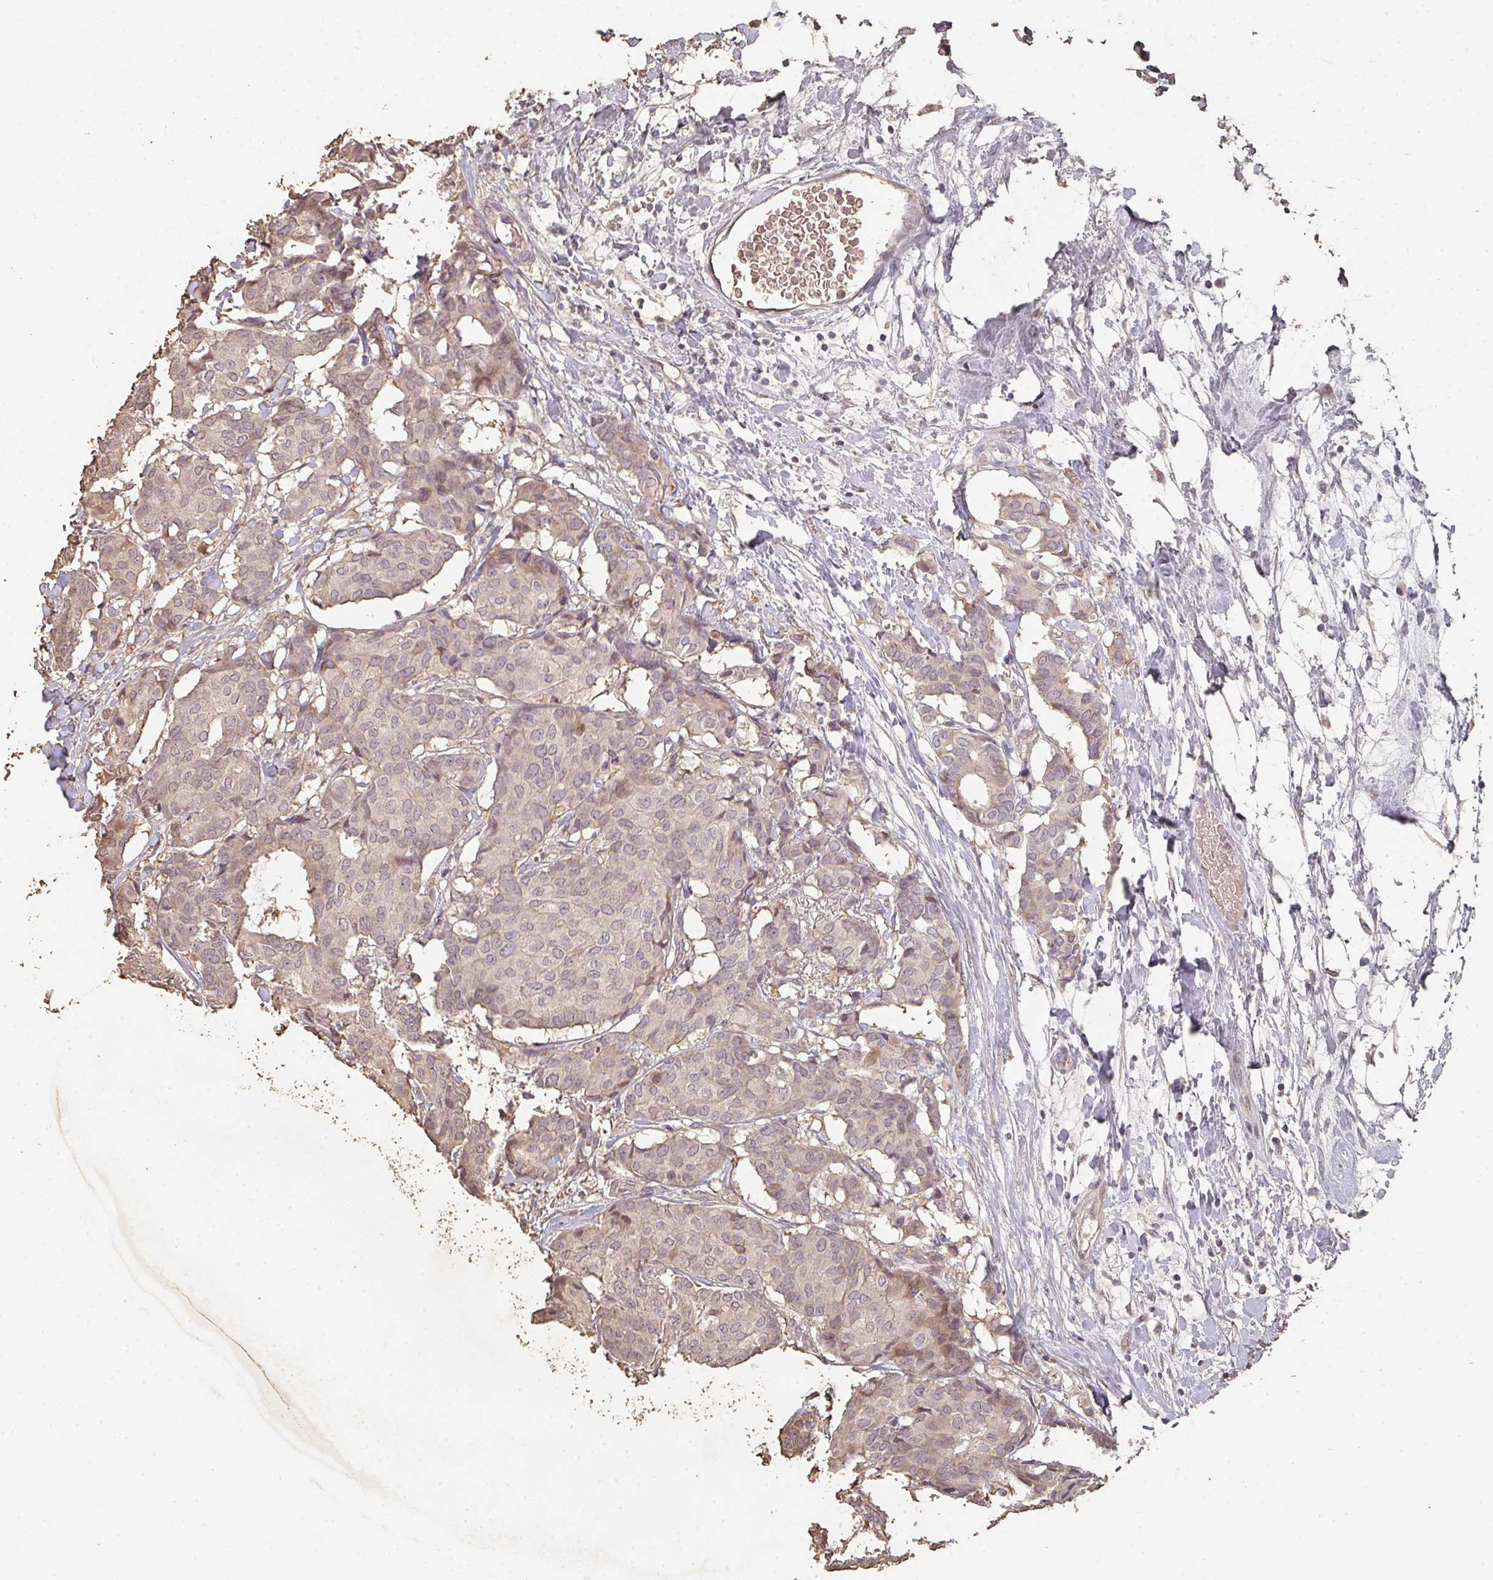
{"staining": {"intensity": "weak", "quantity": ">75%", "location": "cytoplasmic/membranous"}, "tissue": "breast cancer", "cell_type": "Tumor cells", "image_type": "cancer", "snomed": [{"axis": "morphology", "description": "Duct carcinoma"}, {"axis": "topography", "description": "Breast"}], "caption": "Human breast cancer (intraductal carcinoma) stained for a protein (brown) shows weak cytoplasmic/membranous positive staining in about >75% of tumor cells.", "gene": "TNFRSF10A", "patient": {"sex": "female", "age": 75}}